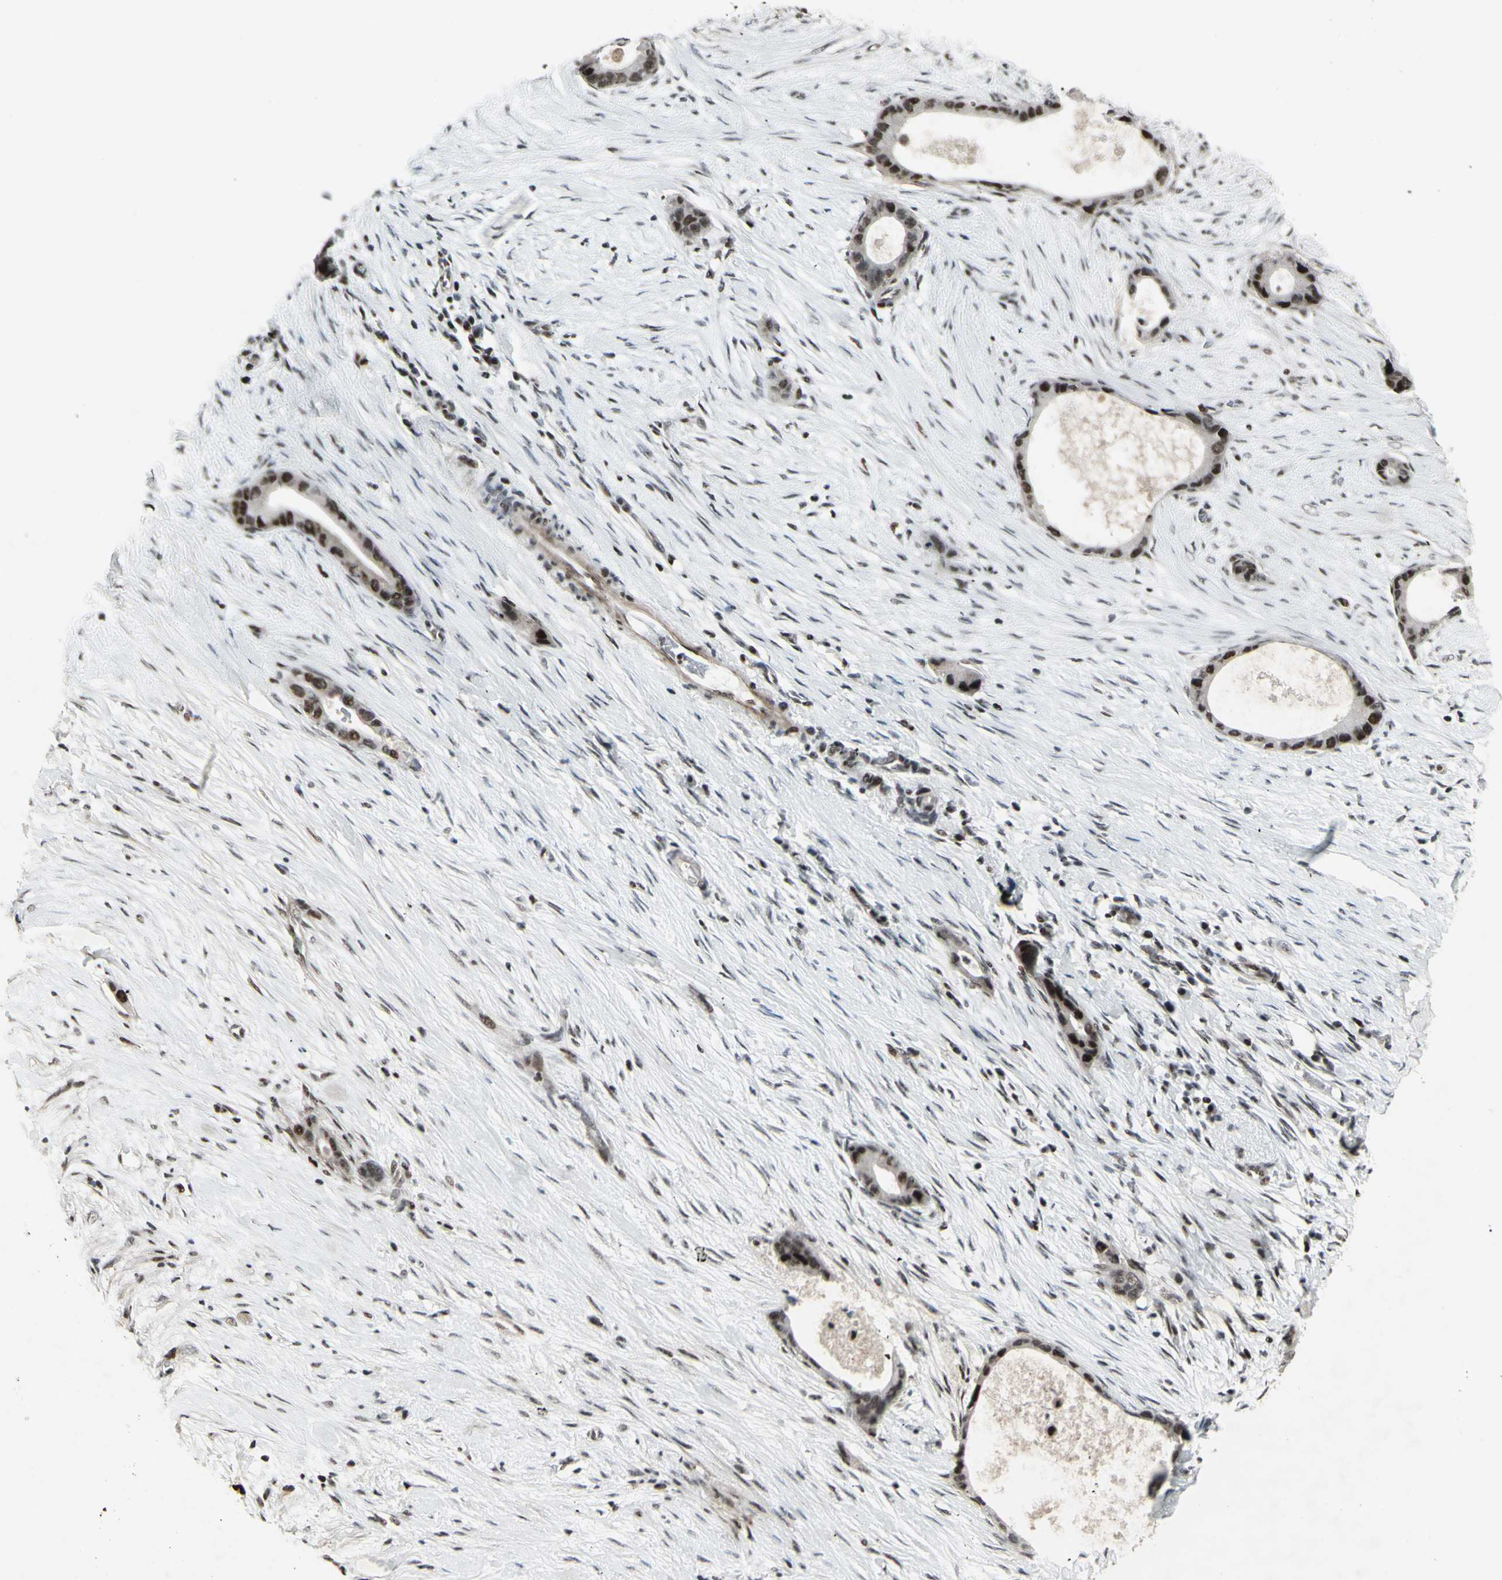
{"staining": {"intensity": "strong", "quantity": ">75%", "location": "nuclear"}, "tissue": "liver cancer", "cell_type": "Tumor cells", "image_type": "cancer", "snomed": [{"axis": "morphology", "description": "Cholangiocarcinoma"}, {"axis": "topography", "description": "Liver"}], "caption": "Liver cholangiocarcinoma was stained to show a protein in brown. There is high levels of strong nuclear positivity in about >75% of tumor cells.", "gene": "SUPT6H", "patient": {"sex": "female", "age": 55}}